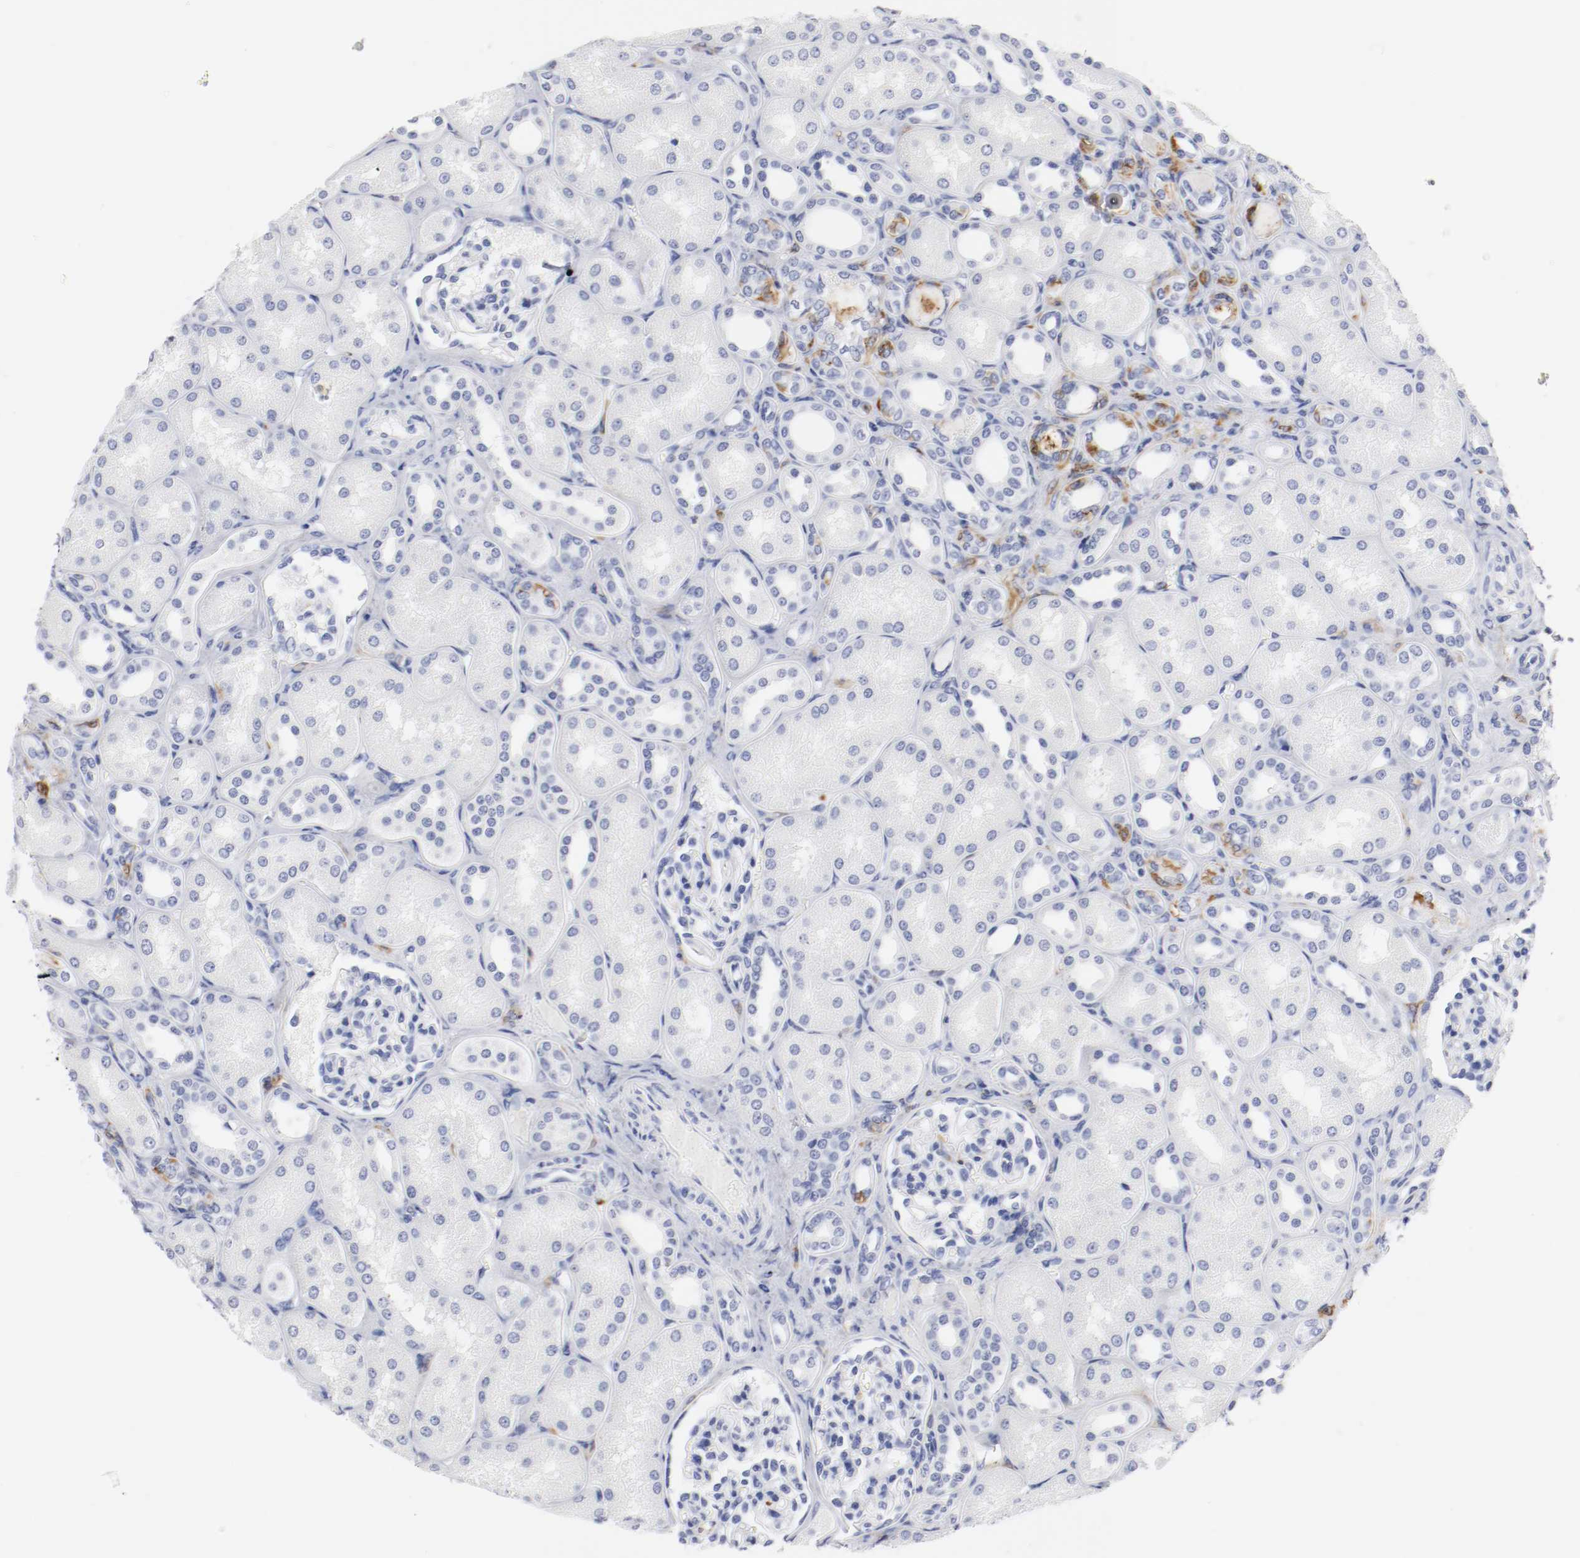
{"staining": {"intensity": "negative", "quantity": "none", "location": "none"}, "tissue": "kidney", "cell_type": "Cells in glomeruli", "image_type": "normal", "snomed": [{"axis": "morphology", "description": "Normal tissue, NOS"}, {"axis": "topography", "description": "Kidney"}], "caption": "DAB (3,3'-diaminobenzidine) immunohistochemical staining of normal human kidney exhibits no significant staining in cells in glomeruli. (Brightfield microscopy of DAB IHC at high magnification).", "gene": "ITGAX", "patient": {"sex": "male", "age": 7}}